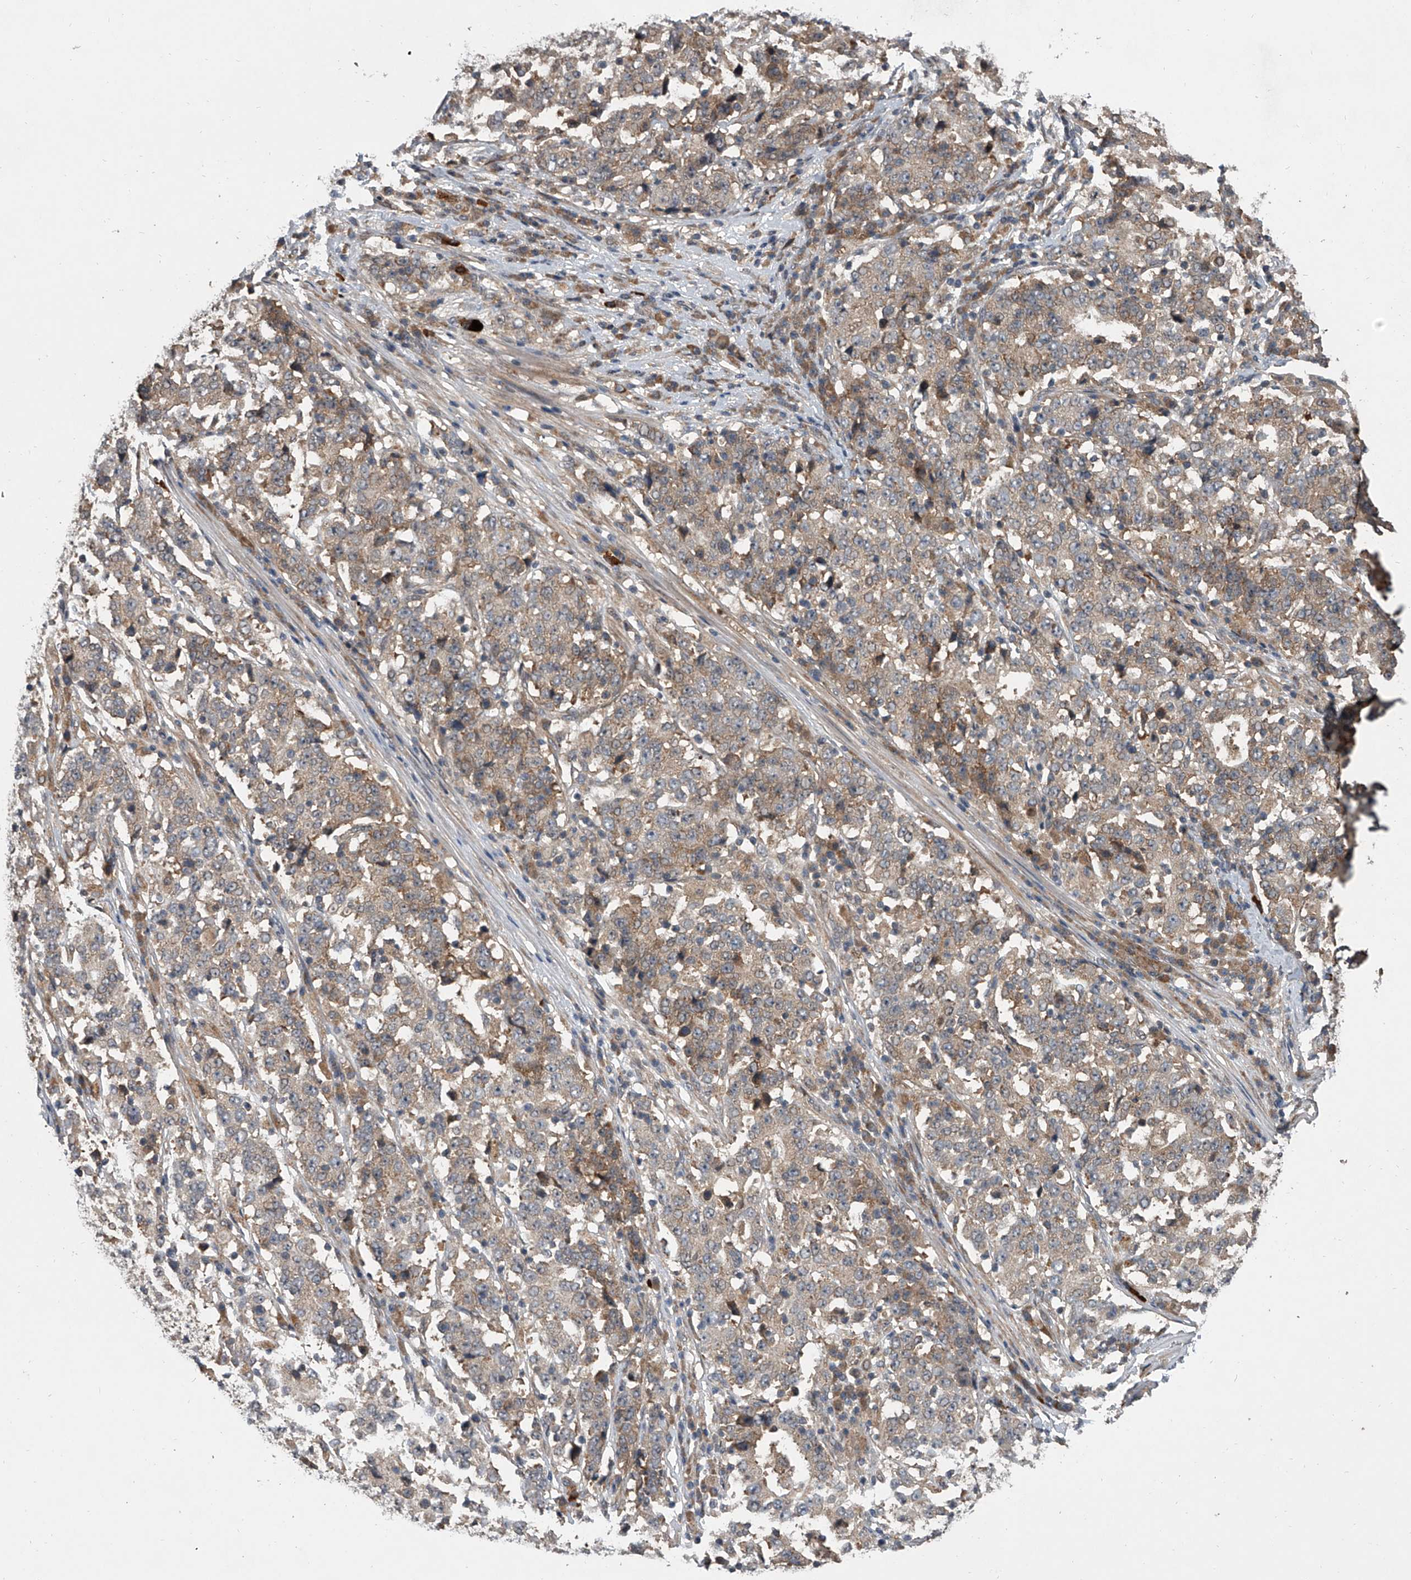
{"staining": {"intensity": "weak", "quantity": "<25%", "location": "cytoplasmic/membranous"}, "tissue": "stomach cancer", "cell_type": "Tumor cells", "image_type": "cancer", "snomed": [{"axis": "morphology", "description": "Adenocarcinoma, NOS"}, {"axis": "topography", "description": "Stomach"}], "caption": "Immunohistochemistry photomicrograph of stomach adenocarcinoma stained for a protein (brown), which shows no positivity in tumor cells.", "gene": "GEMIN8", "patient": {"sex": "male", "age": 59}}